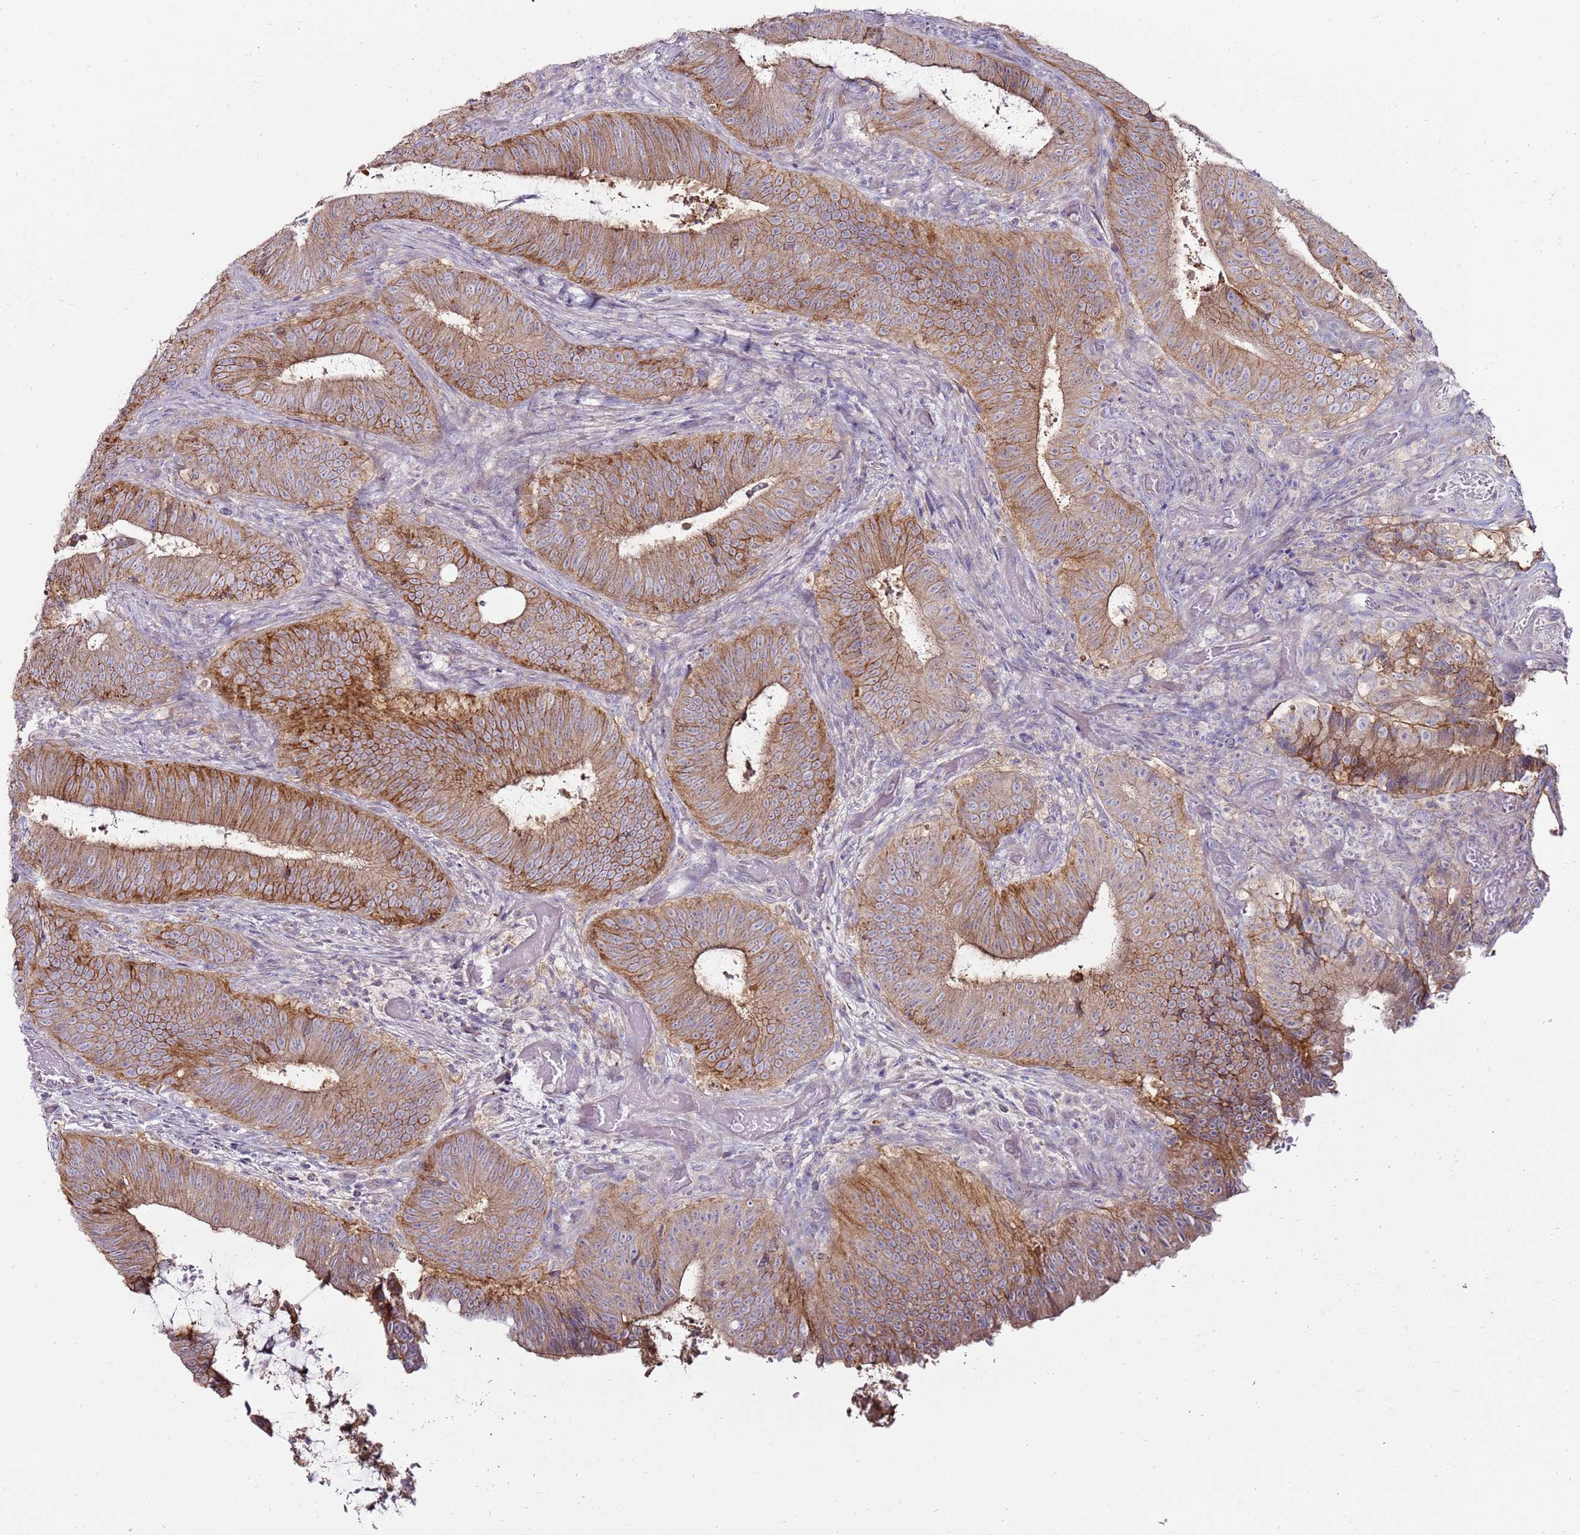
{"staining": {"intensity": "moderate", "quantity": ">75%", "location": "cytoplasmic/membranous"}, "tissue": "colorectal cancer", "cell_type": "Tumor cells", "image_type": "cancer", "snomed": [{"axis": "morphology", "description": "Adenocarcinoma, NOS"}, {"axis": "topography", "description": "Colon"}], "caption": "Human colorectal adenocarcinoma stained with a brown dye exhibits moderate cytoplasmic/membranous positive expression in approximately >75% of tumor cells.", "gene": "GPN3", "patient": {"sex": "female", "age": 43}}